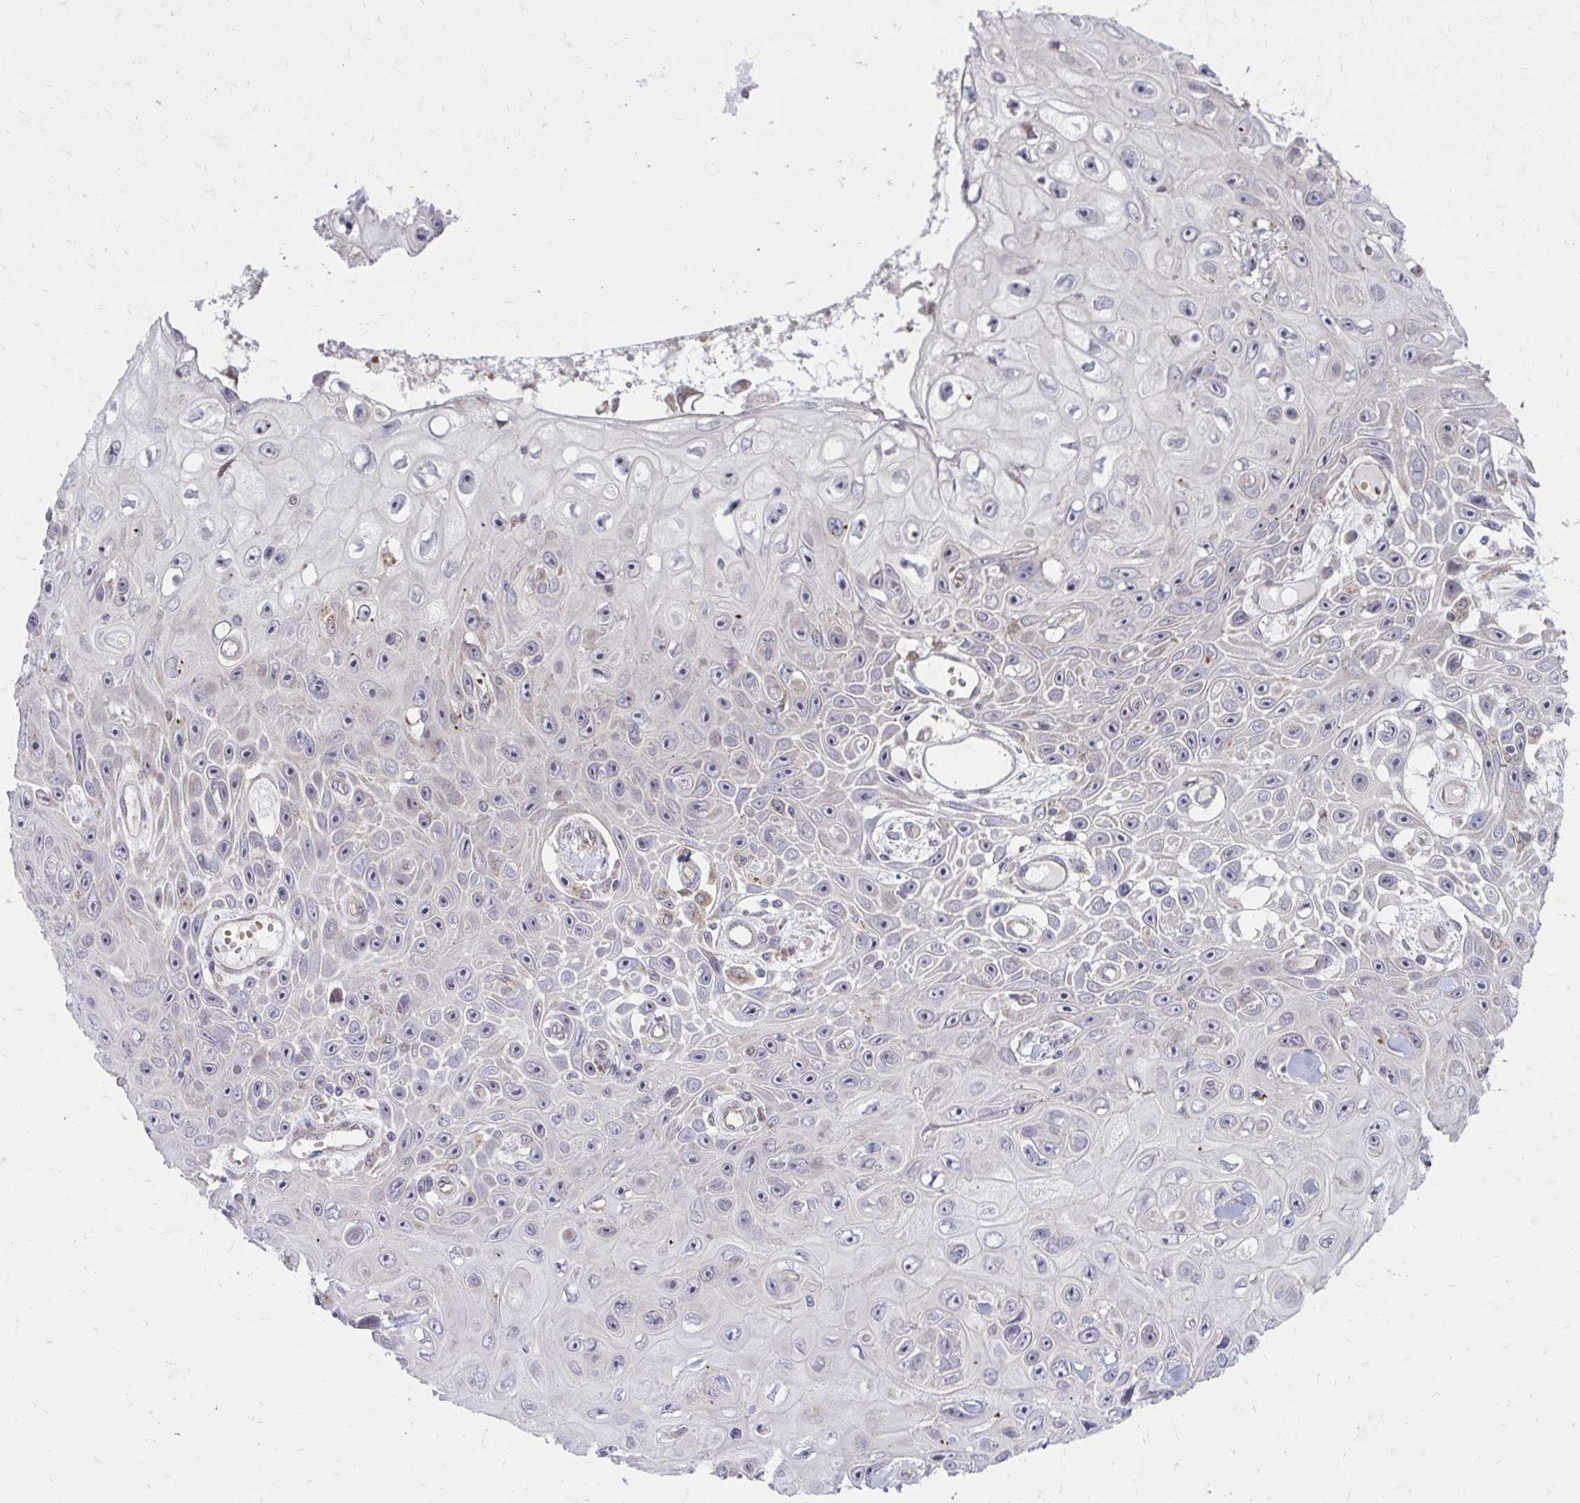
{"staining": {"intensity": "negative", "quantity": "none", "location": "none"}, "tissue": "skin cancer", "cell_type": "Tumor cells", "image_type": "cancer", "snomed": [{"axis": "morphology", "description": "Squamous cell carcinoma, NOS"}, {"axis": "topography", "description": "Skin"}], "caption": "Immunohistochemical staining of human squamous cell carcinoma (skin) exhibits no significant staining in tumor cells.", "gene": "ITPR2", "patient": {"sex": "male", "age": 82}}